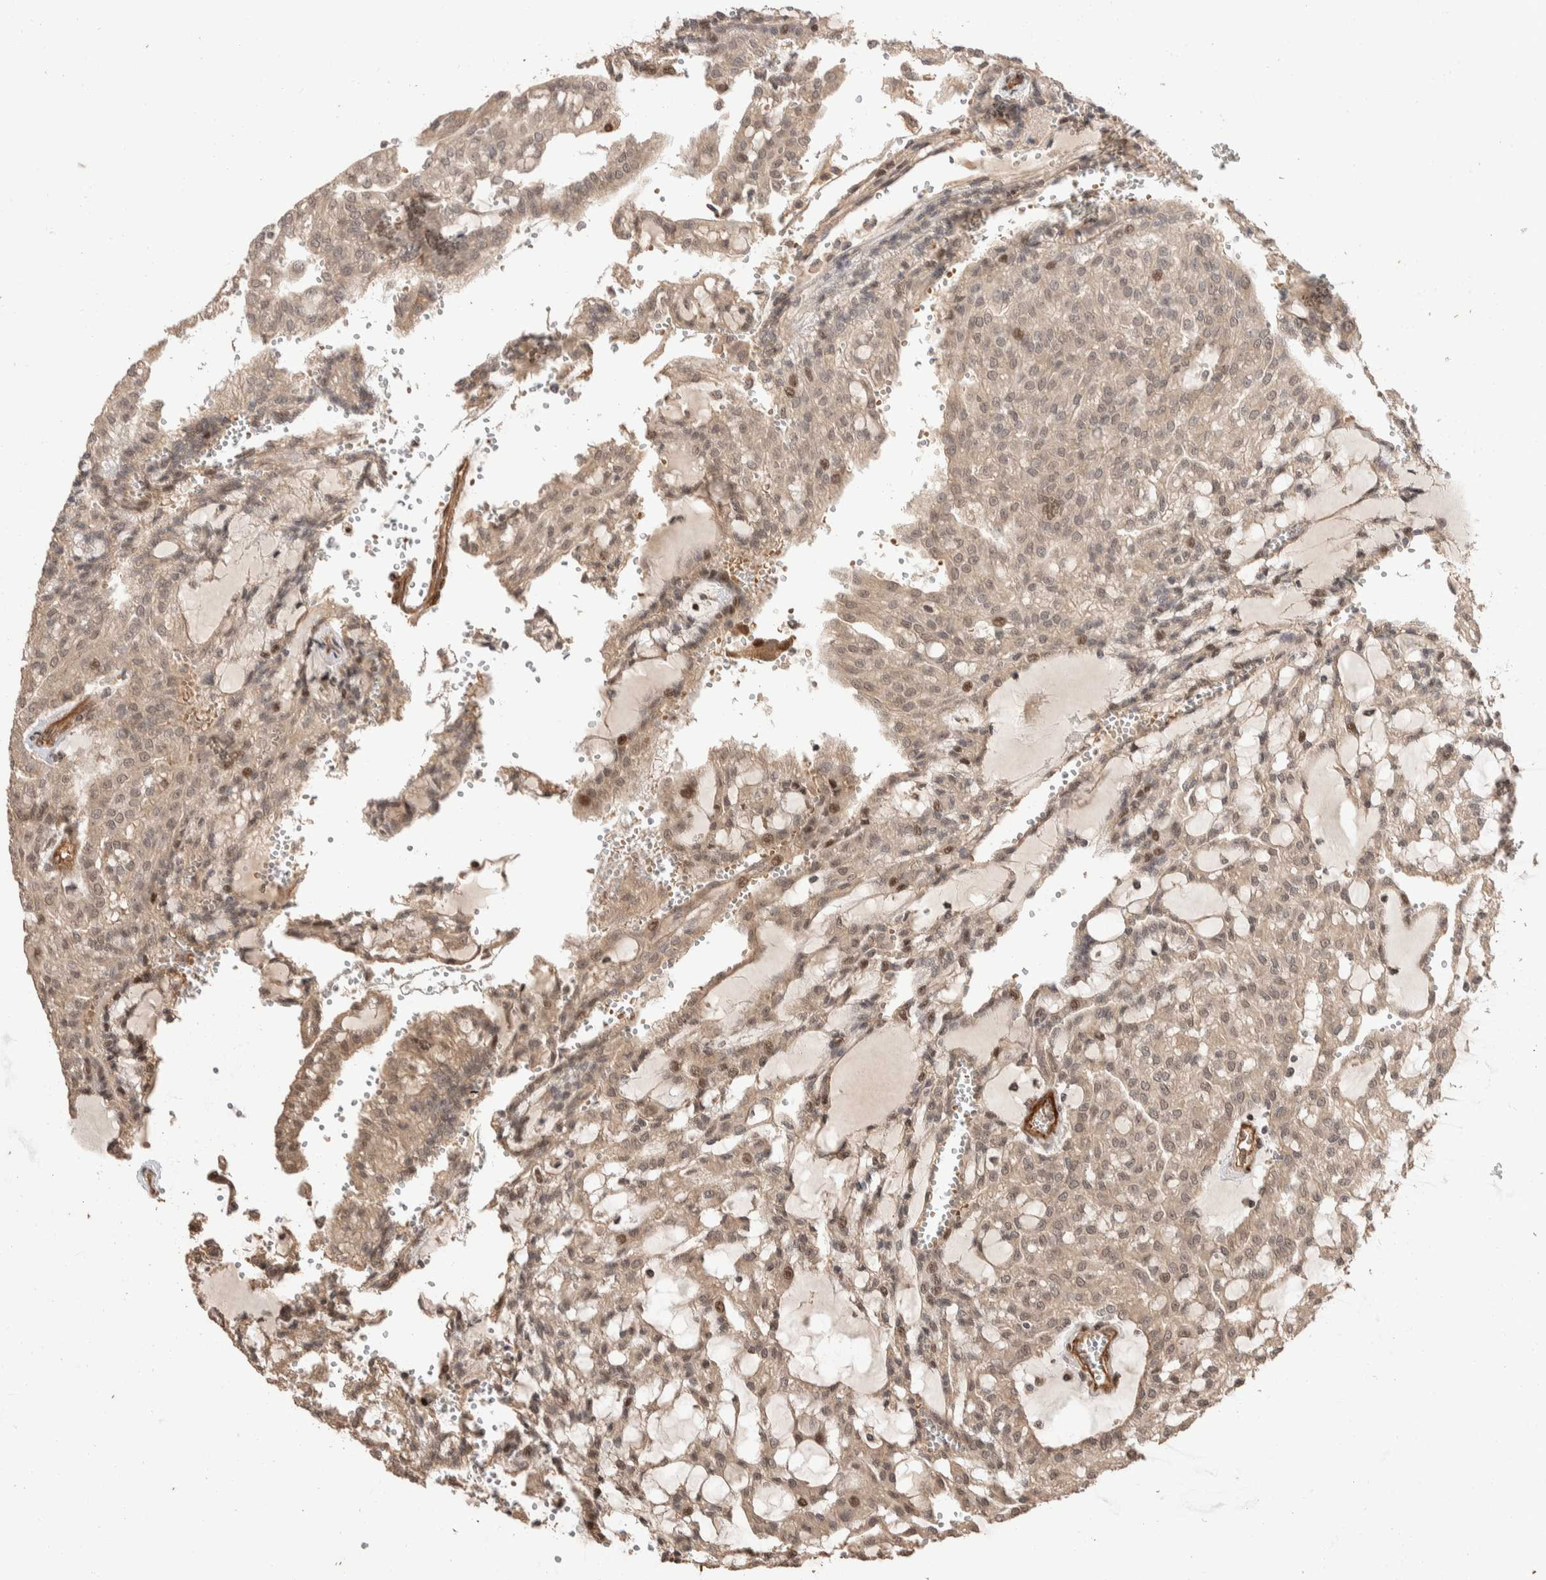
{"staining": {"intensity": "weak", "quantity": ">75%", "location": "cytoplasmic/membranous,nuclear"}, "tissue": "renal cancer", "cell_type": "Tumor cells", "image_type": "cancer", "snomed": [{"axis": "morphology", "description": "Adenocarcinoma, NOS"}, {"axis": "topography", "description": "Kidney"}], "caption": "Protein staining by immunohistochemistry (IHC) demonstrates weak cytoplasmic/membranous and nuclear staining in about >75% of tumor cells in renal cancer (adenocarcinoma). Using DAB (brown) and hematoxylin (blue) stains, captured at high magnification using brightfield microscopy.", "gene": "ERC1", "patient": {"sex": "male", "age": 63}}